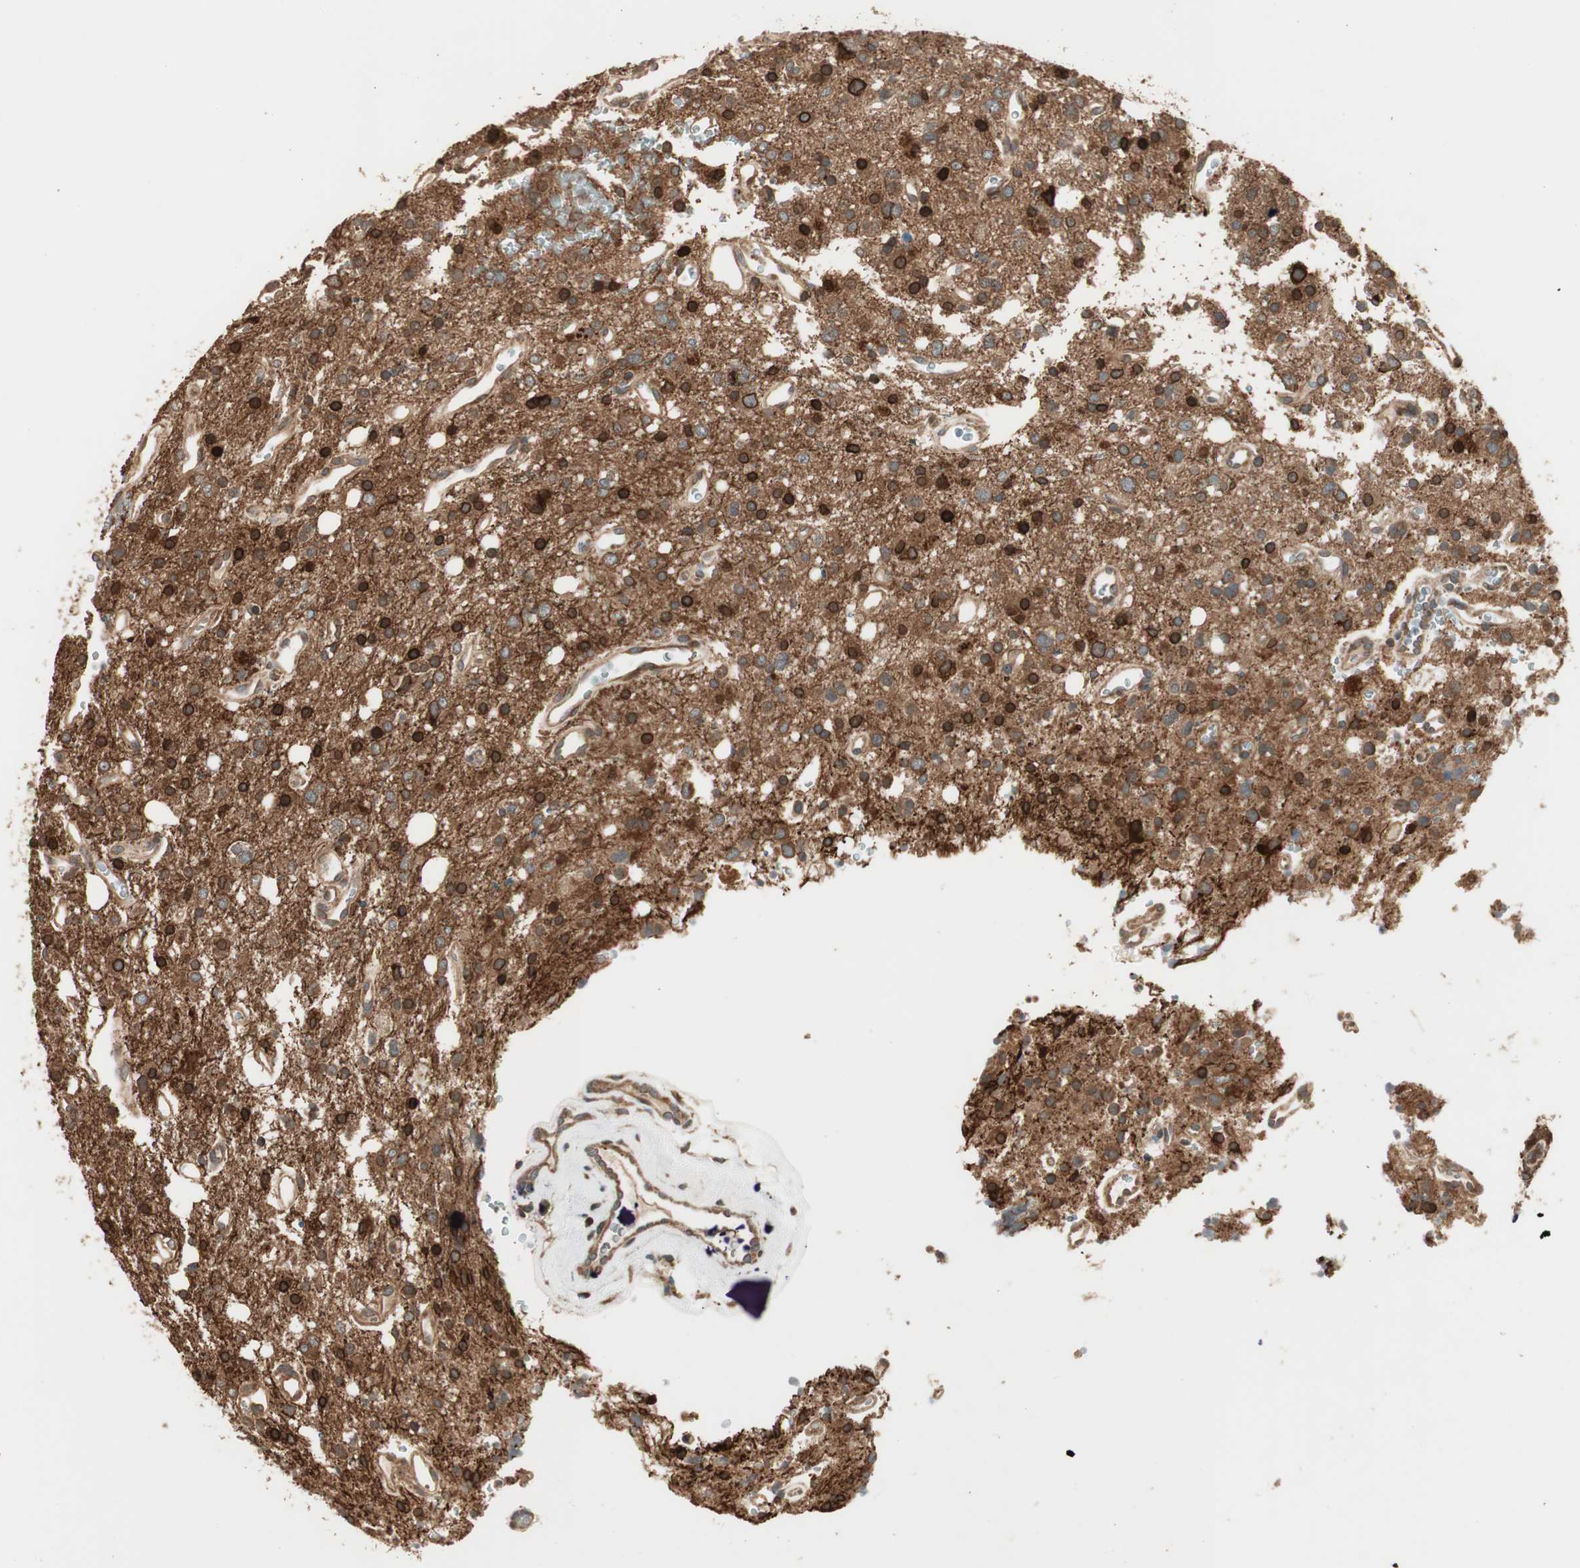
{"staining": {"intensity": "strong", "quantity": ">75%", "location": "cytoplasmic/membranous,nuclear"}, "tissue": "glioma", "cell_type": "Tumor cells", "image_type": "cancer", "snomed": [{"axis": "morphology", "description": "Glioma, malignant, High grade"}, {"axis": "topography", "description": "Brain"}], "caption": "Immunohistochemistry (IHC) (DAB) staining of human glioma displays strong cytoplasmic/membranous and nuclear protein expression in about >75% of tumor cells. The protein of interest is stained brown, and the nuclei are stained in blue (DAB IHC with brightfield microscopy, high magnification).", "gene": "CNOT4", "patient": {"sex": "male", "age": 47}}